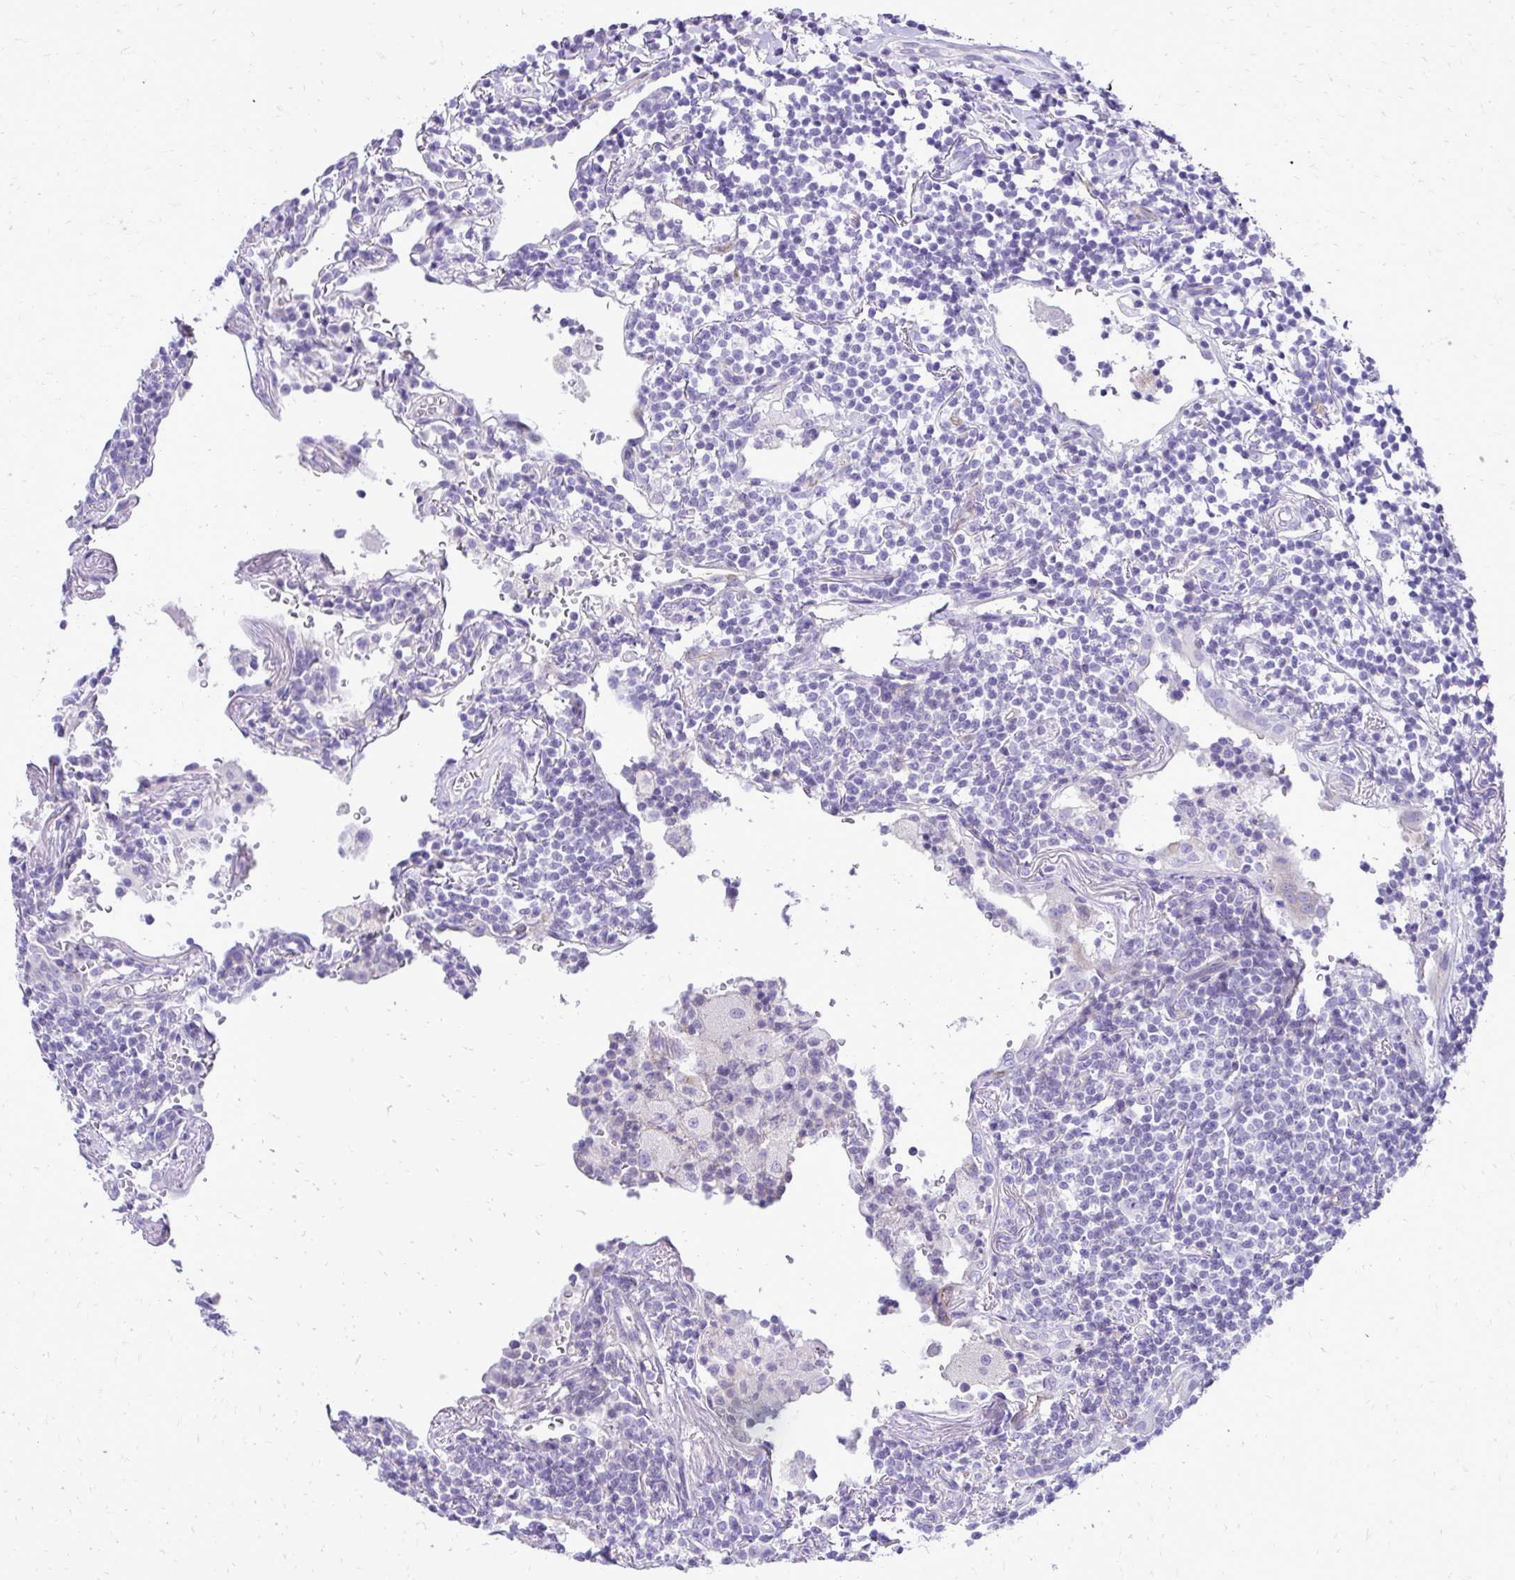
{"staining": {"intensity": "negative", "quantity": "none", "location": "none"}, "tissue": "lymphoma", "cell_type": "Tumor cells", "image_type": "cancer", "snomed": [{"axis": "morphology", "description": "Malignant lymphoma, non-Hodgkin's type, Low grade"}, {"axis": "topography", "description": "Lung"}], "caption": "This is an immunohistochemistry histopathology image of lymphoma. There is no expression in tumor cells.", "gene": "PELI3", "patient": {"sex": "female", "age": 71}}